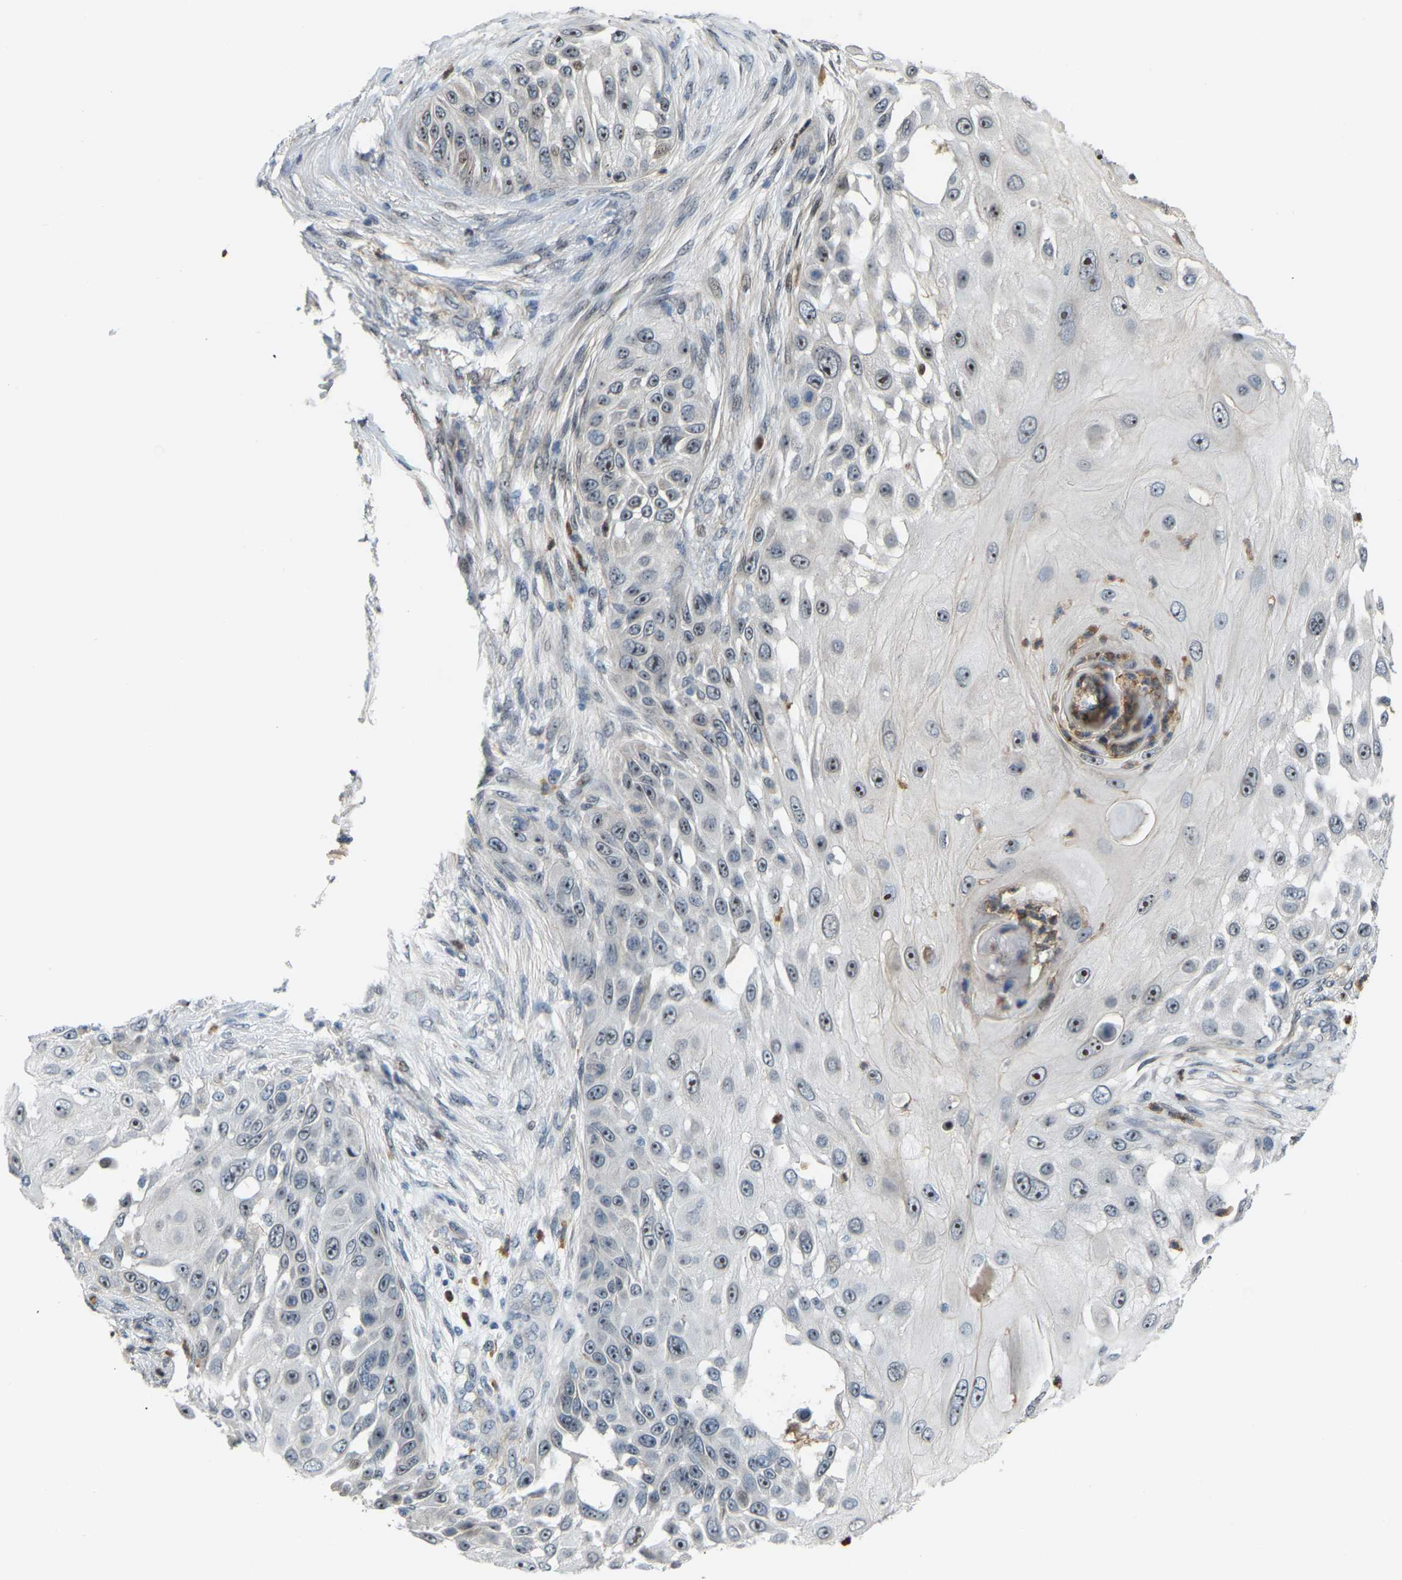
{"staining": {"intensity": "moderate", "quantity": ">75%", "location": "nuclear"}, "tissue": "skin cancer", "cell_type": "Tumor cells", "image_type": "cancer", "snomed": [{"axis": "morphology", "description": "Squamous cell carcinoma, NOS"}, {"axis": "topography", "description": "Skin"}], "caption": "DAB immunohistochemical staining of squamous cell carcinoma (skin) exhibits moderate nuclear protein expression in about >75% of tumor cells.", "gene": "CROT", "patient": {"sex": "female", "age": 44}}